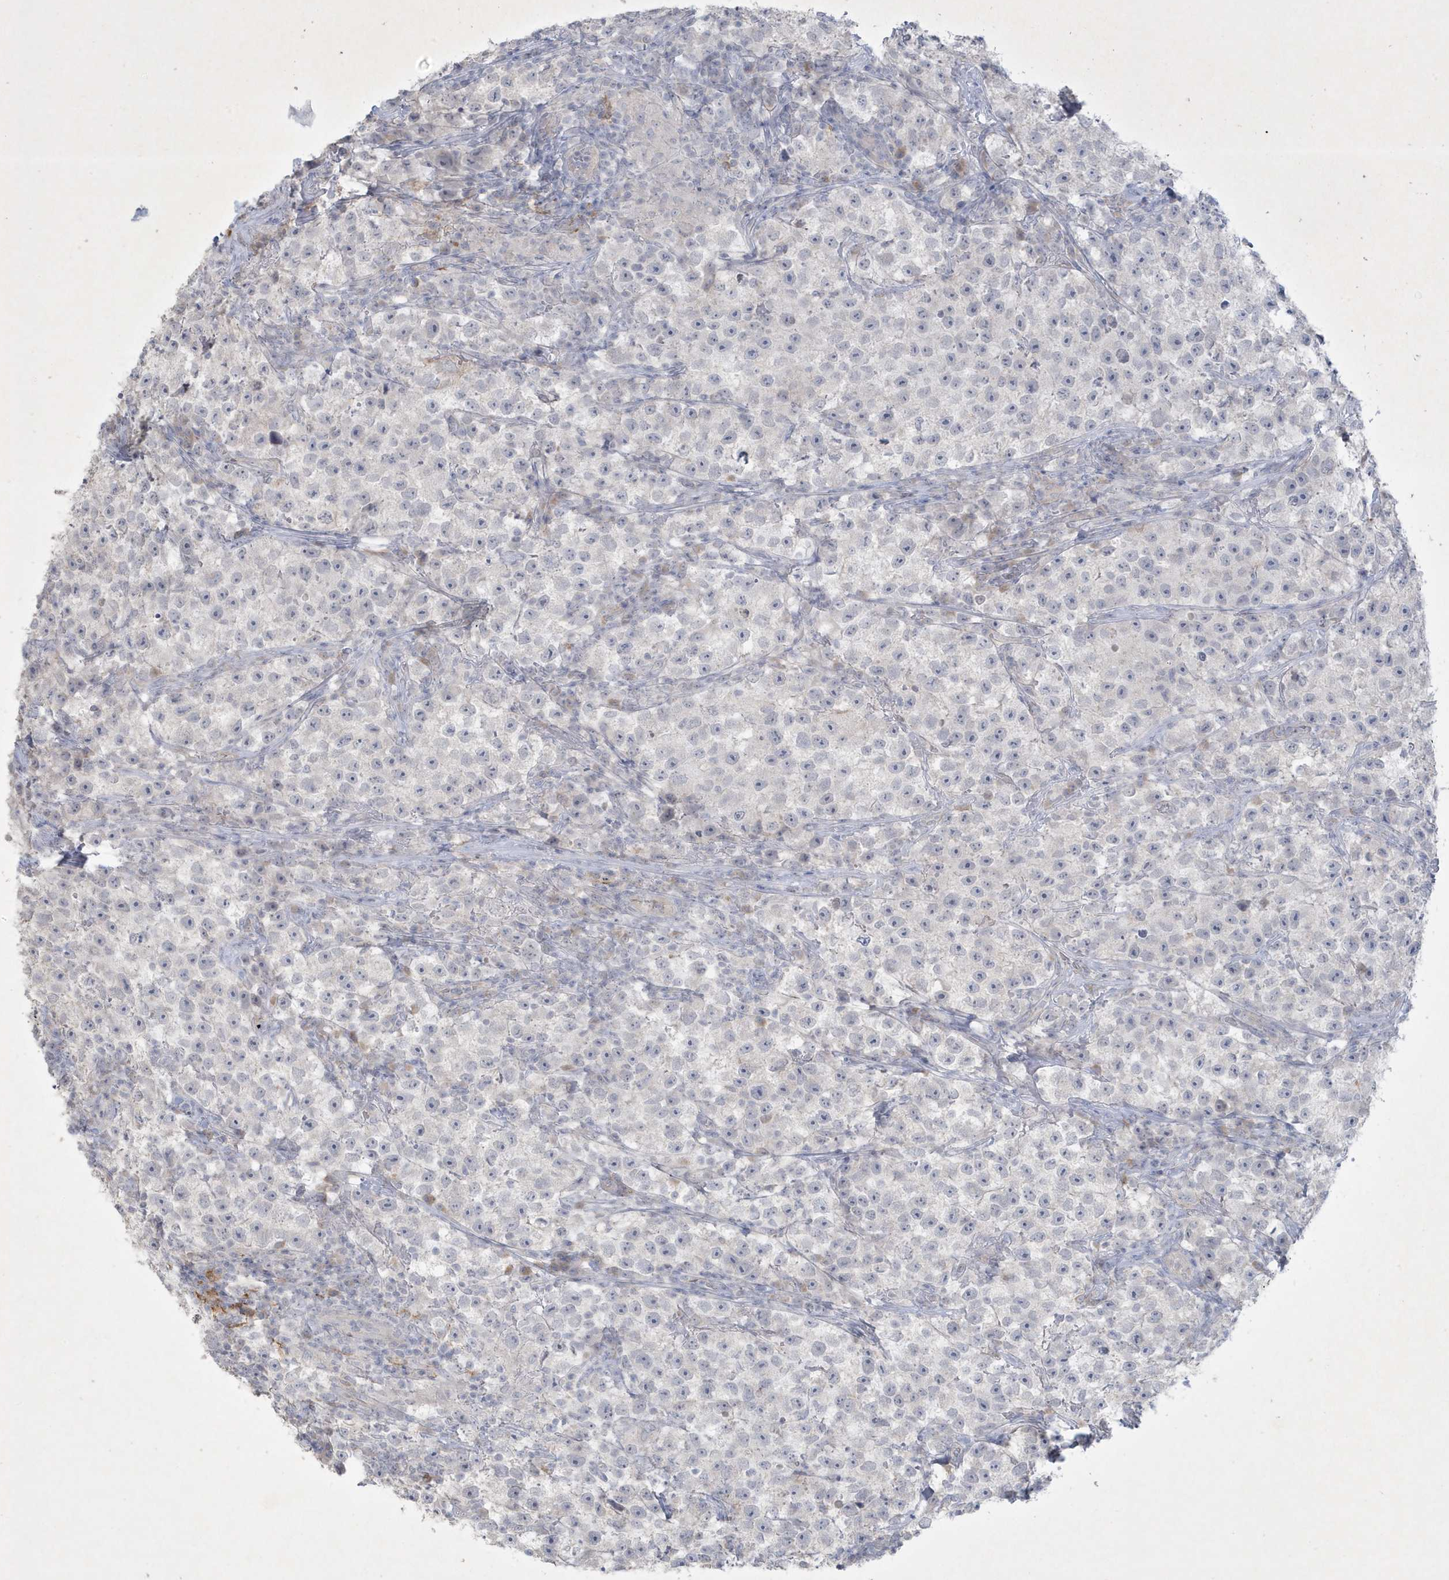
{"staining": {"intensity": "negative", "quantity": "none", "location": "none"}, "tissue": "testis cancer", "cell_type": "Tumor cells", "image_type": "cancer", "snomed": [{"axis": "morphology", "description": "Seminoma, NOS"}, {"axis": "topography", "description": "Testis"}], "caption": "The histopathology image exhibits no significant positivity in tumor cells of testis seminoma.", "gene": "CCDC24", "patient": {"sex": "male", "age": 22}}